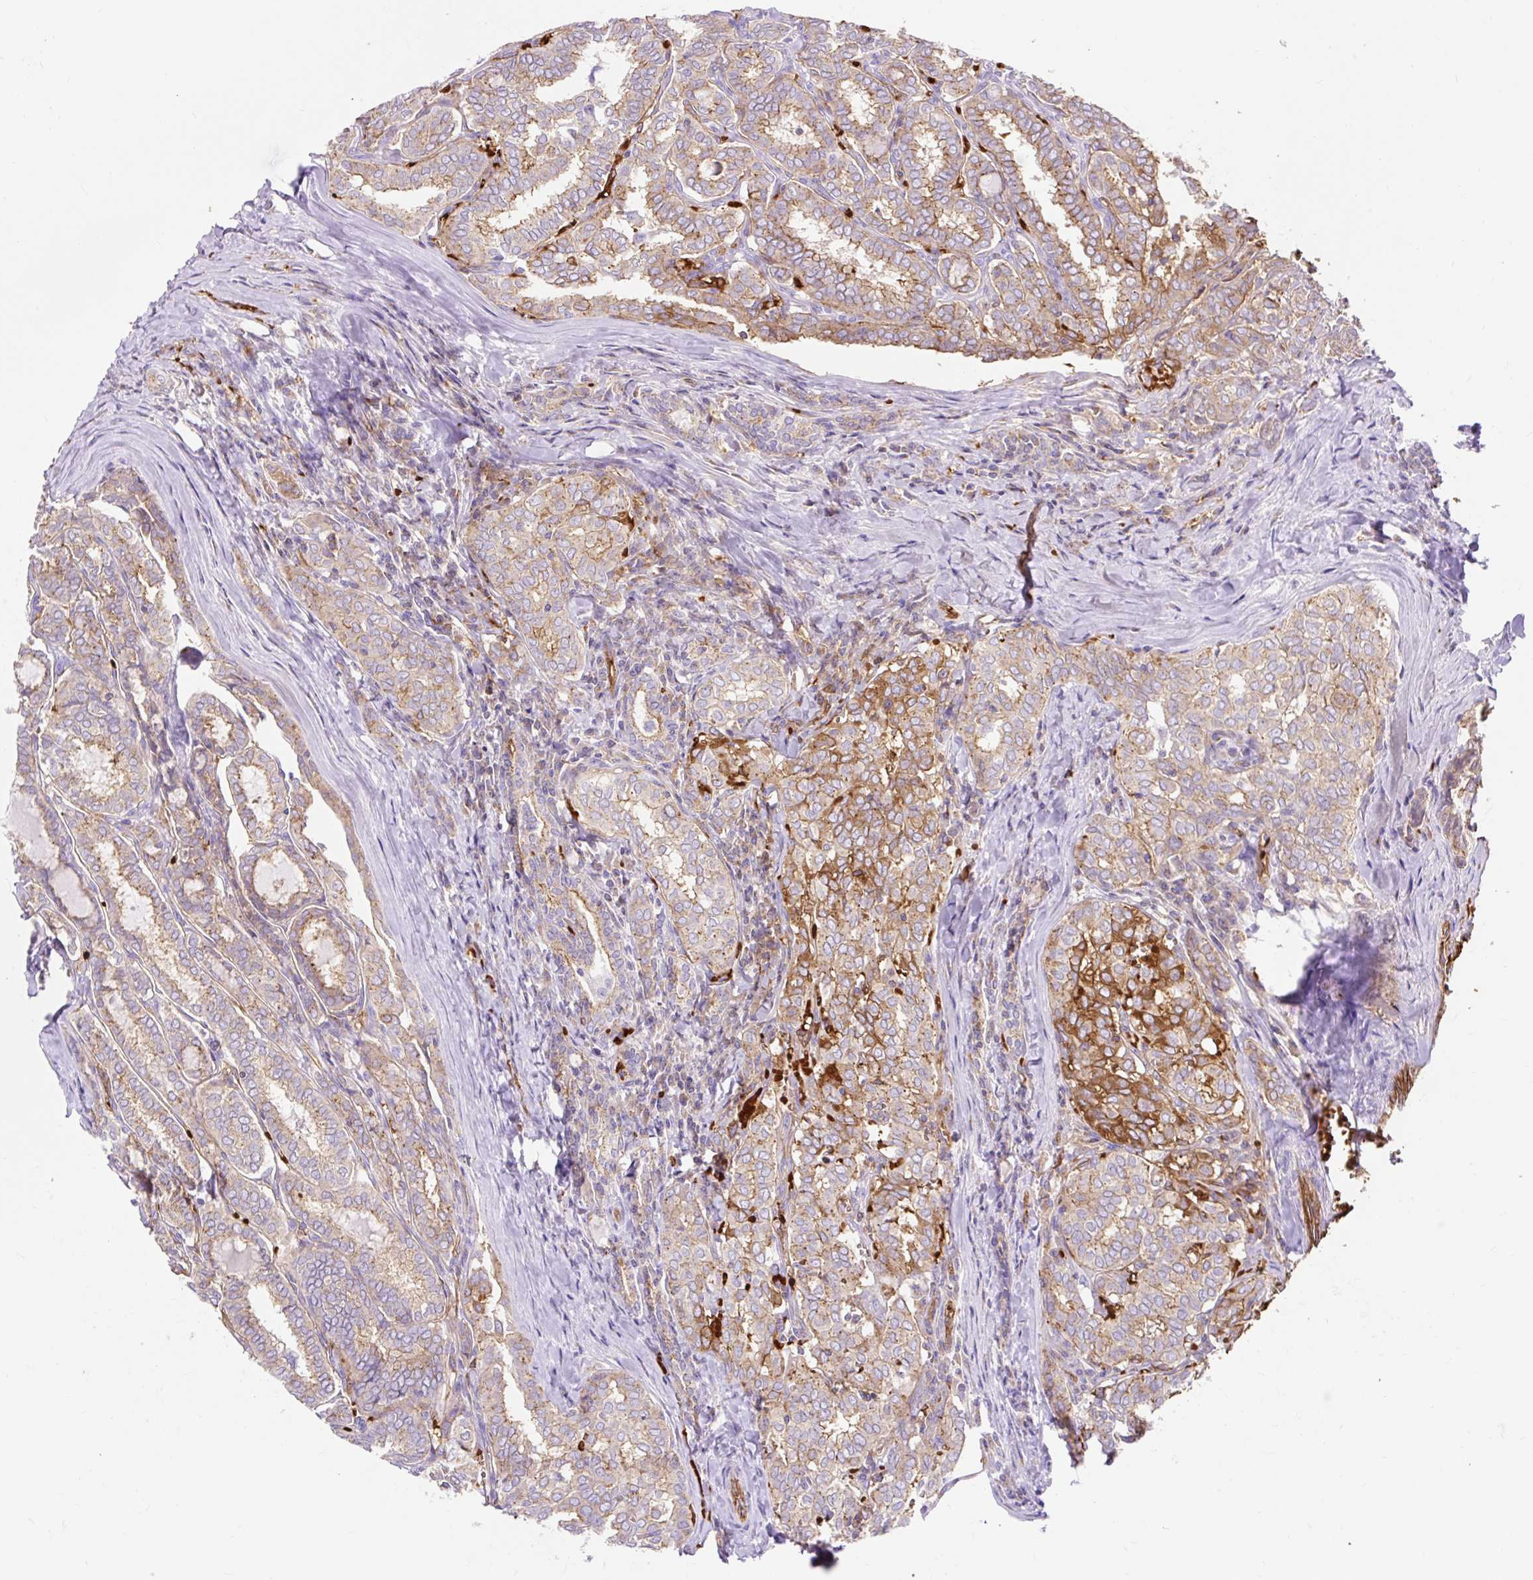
{"staining": {"intensity": "moderate", "quantity": "25%-75%", "location": "cytoplasmic/membranous"}, "tissue": "thyroid cancer", "cell_type": "Tumor cells", "image_type": "cancer", "snomed": [{"axis": "morphology", "description": "Papillary adenocarcinoma, NOS"}, {"axis": "topography", "description": "Thyroid gland"}], "caption": "Papillary adenocarcinoma (thyroid) was stained to show a protein in brown. There is medium levels of moderate cytoplasmic/membranous expression in about 25%-75% of tumor cells.", "gene": "HIP1R", "patient": {"sex": "female", "age": 30}}